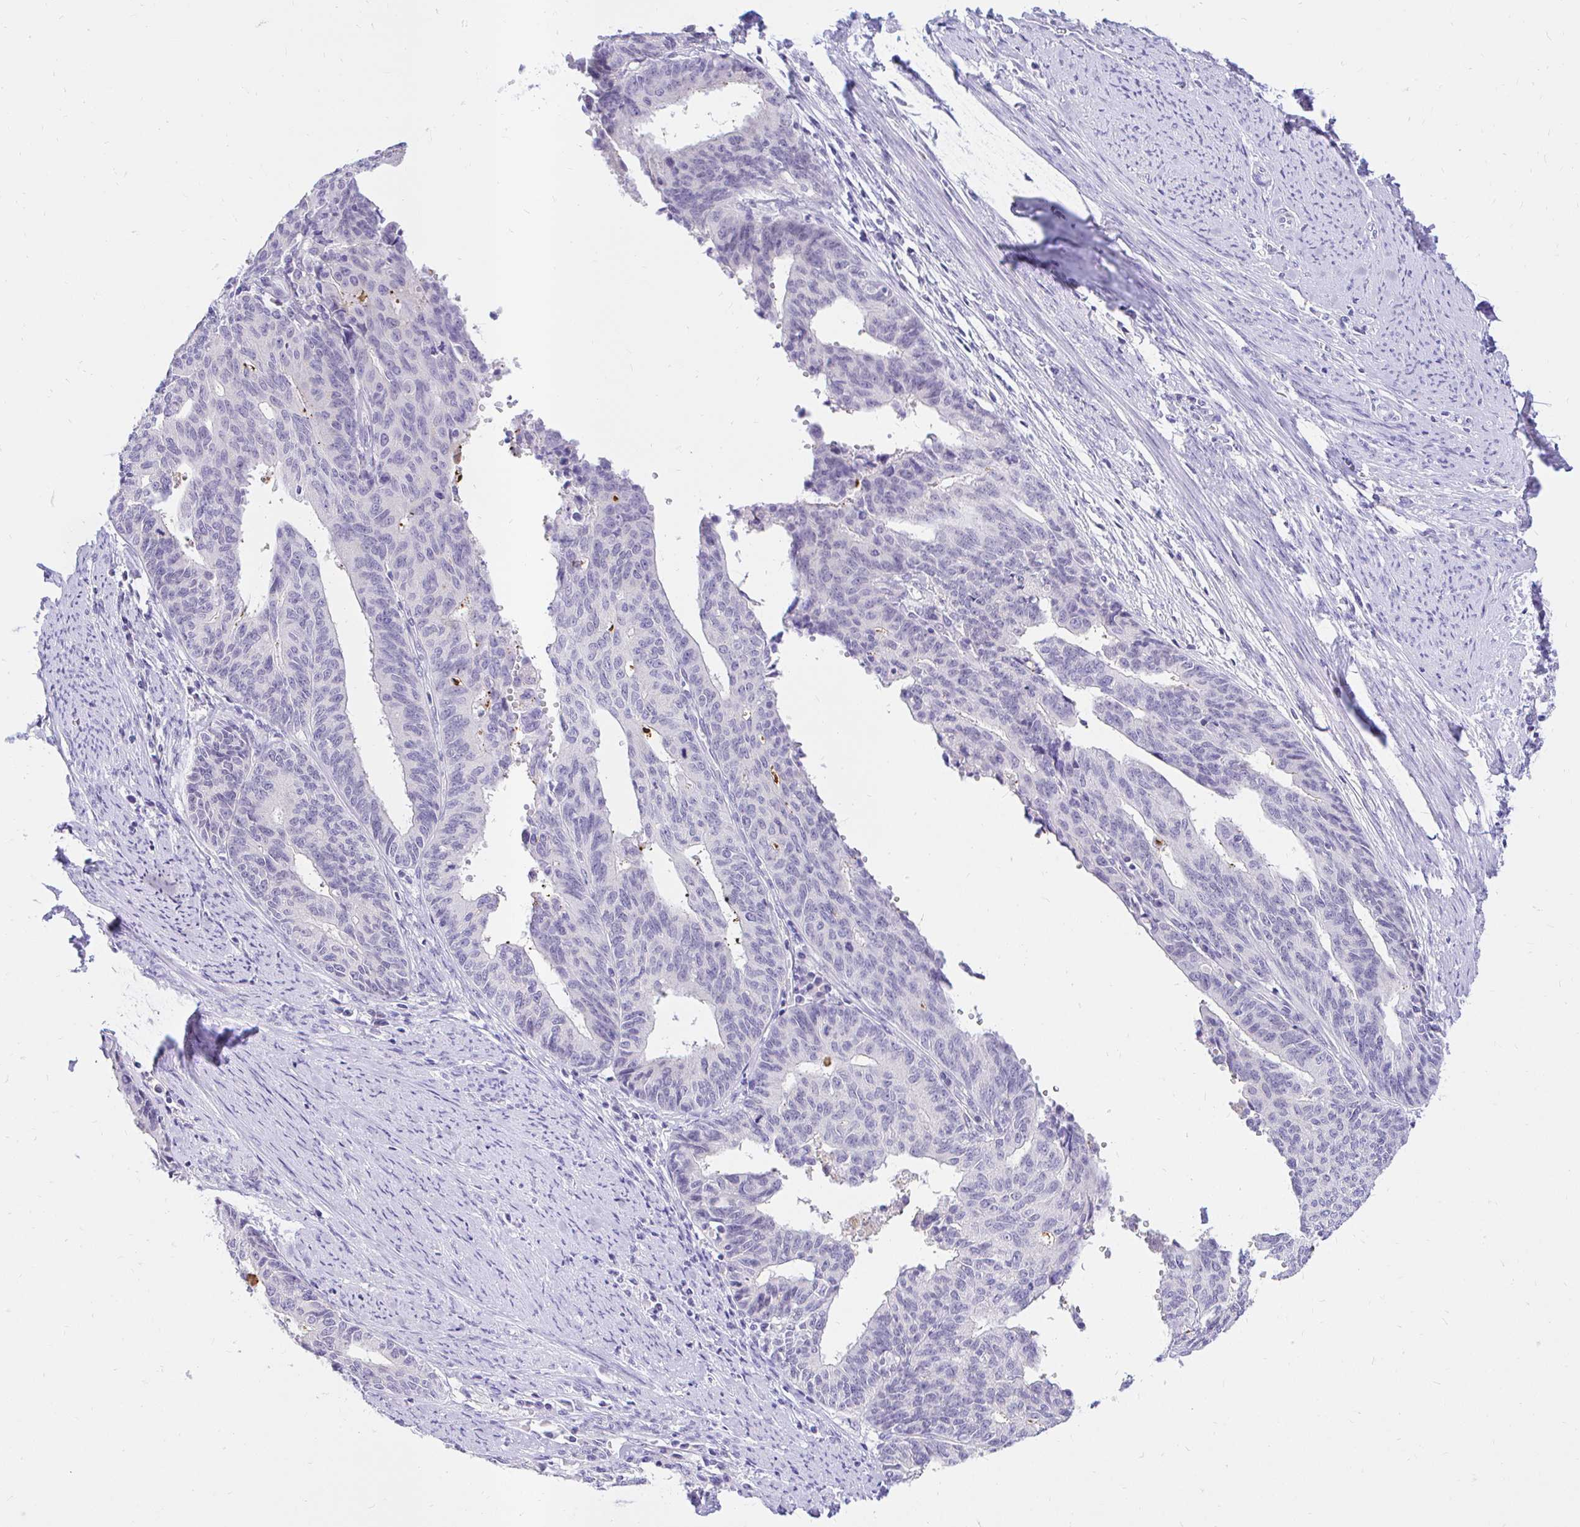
{"staining": {"intensity": "negative", "quantity": "none", "location": "none"}, "tissue": "endometrial cancer", "cell_type": "Tumor cells", "image_type": "cancer", "snomed": [{"axis": "morphology", "description": "Adenocarcinoma, NOS"}, {"axis": "topography", "description": "Endometrium"}], "caption": "The micrograph reveals no significant positivity in tumor cells of adenocarcinoma (endometrial).", "gene": "FATE1", "patient": {"sex": "female", "age": 65}}